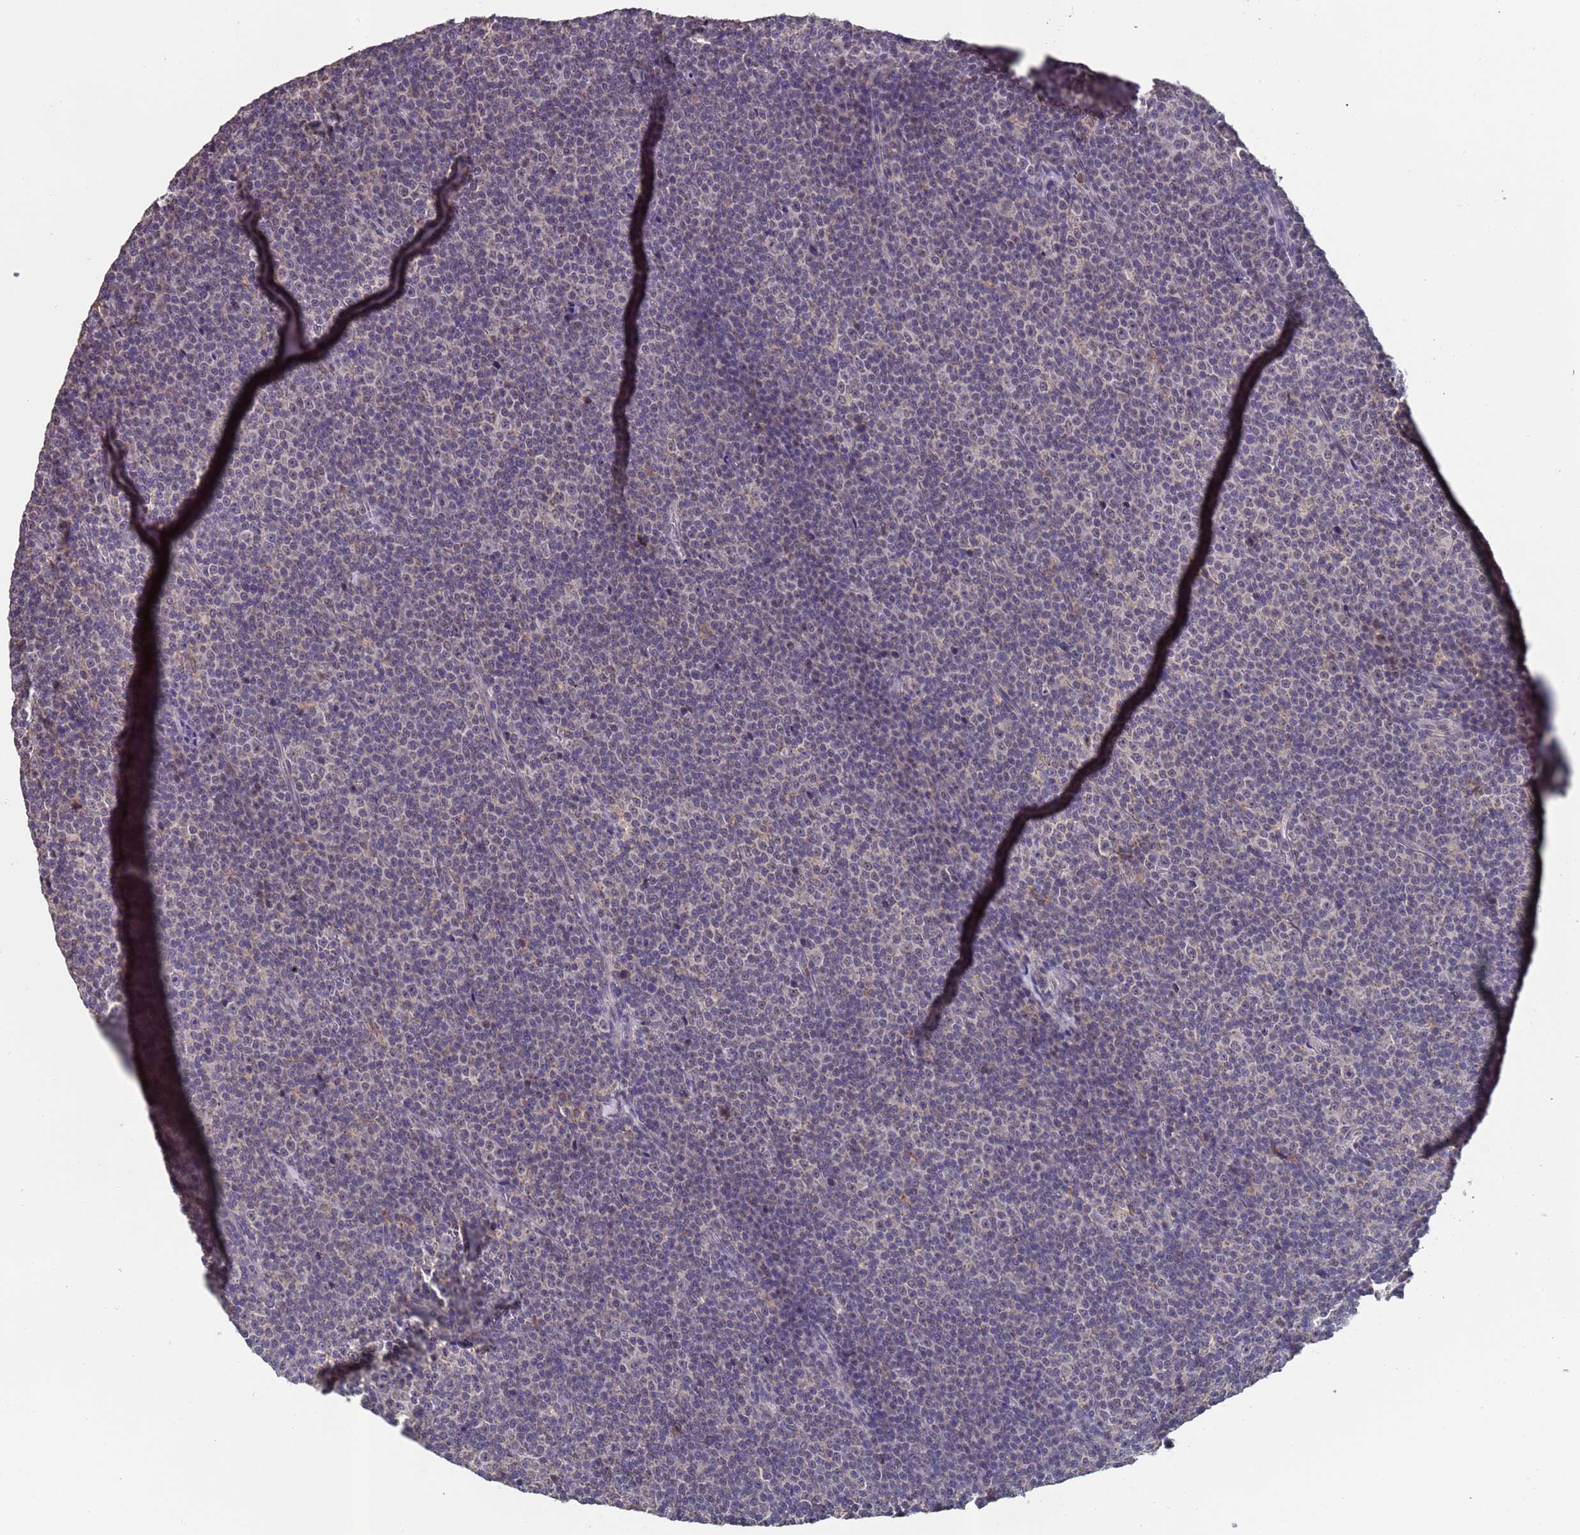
{"staining": {"intensity": "negative", "quantity": "none", "location": "none"}, "tissue": "lymphoma", "cell_type": "Tumor cells", "image_type": "cancer", "snomed": [{"axis": "morphology", "description": "Malignant lymphoma, non-Hodgkin's type, Low grade"}, {"axis": "topography", "description": "Lymph node"}], "caption": "Immunohistochemical staining of human malignant lymphoma, non-Hodgkin's type (low-grade) reveals no significant expression in tumor cells. (Stains: DAB (3,3'-diaminobenzidine) immunohistochemistry (IHC) with hematoxylin counter stain, Microscopy: brightfield microscopy at high magnification).", "gene": "ZNF248", "patient": {"sex": "female", "age": 67}}